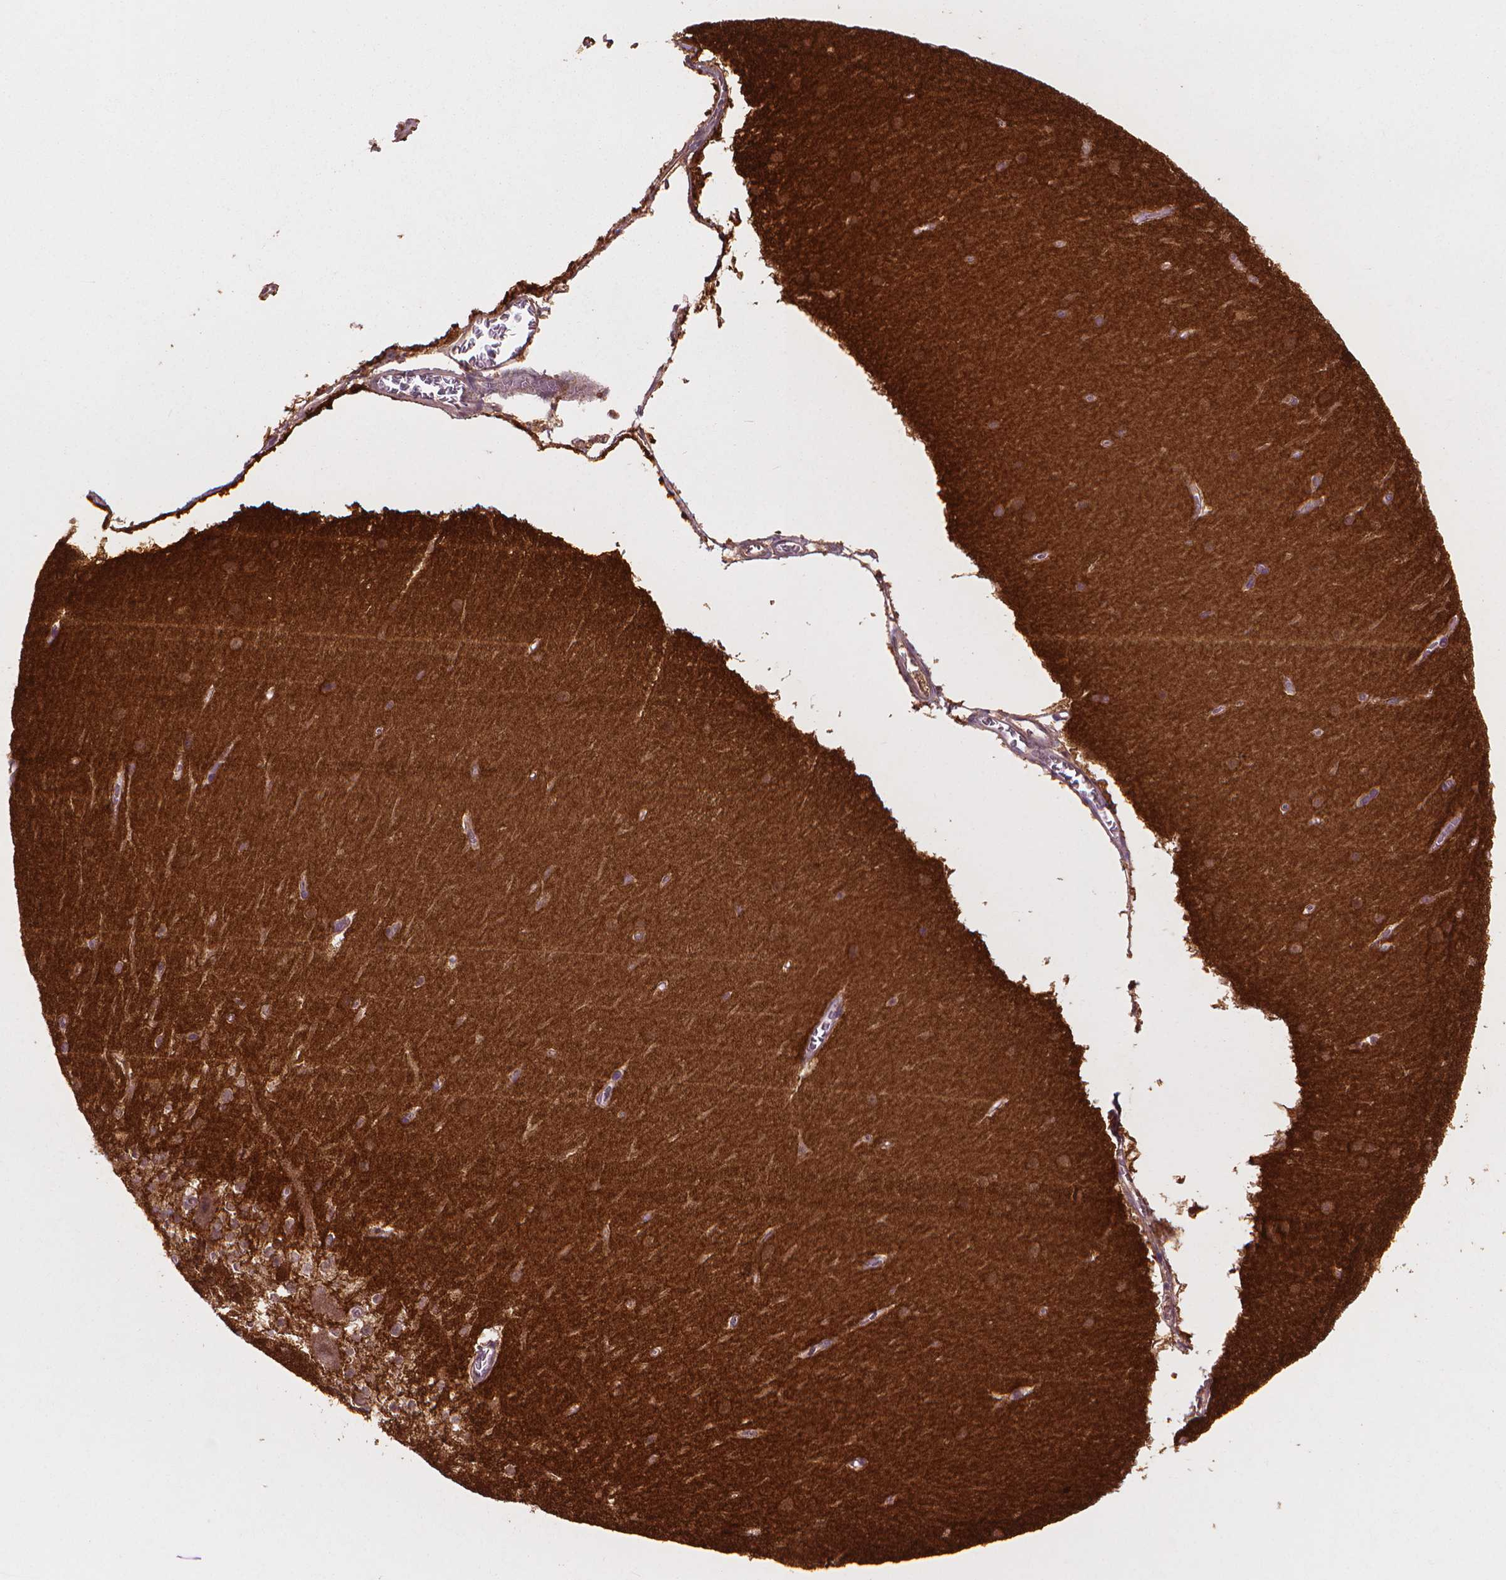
{"staining": {"intensity": "strong", "quantity": ">75%", "location": "nuclear"}, "tissue": "cerebellum", "cell_type": "Cells in granular layer", "image_type": "normal", "snomed": [{"axis": "morphology", "description": "Normal tissue, NOS"}, {"axis": "topography", "description": "Cerebellum"}], "caption": "Strong nuclear expression for a protein is seen in approximately >75% of cells in granular layer of benign cerebellum using IHC.", "gene": "ENO2", "patient": {"sex": "female", "age": 19}}